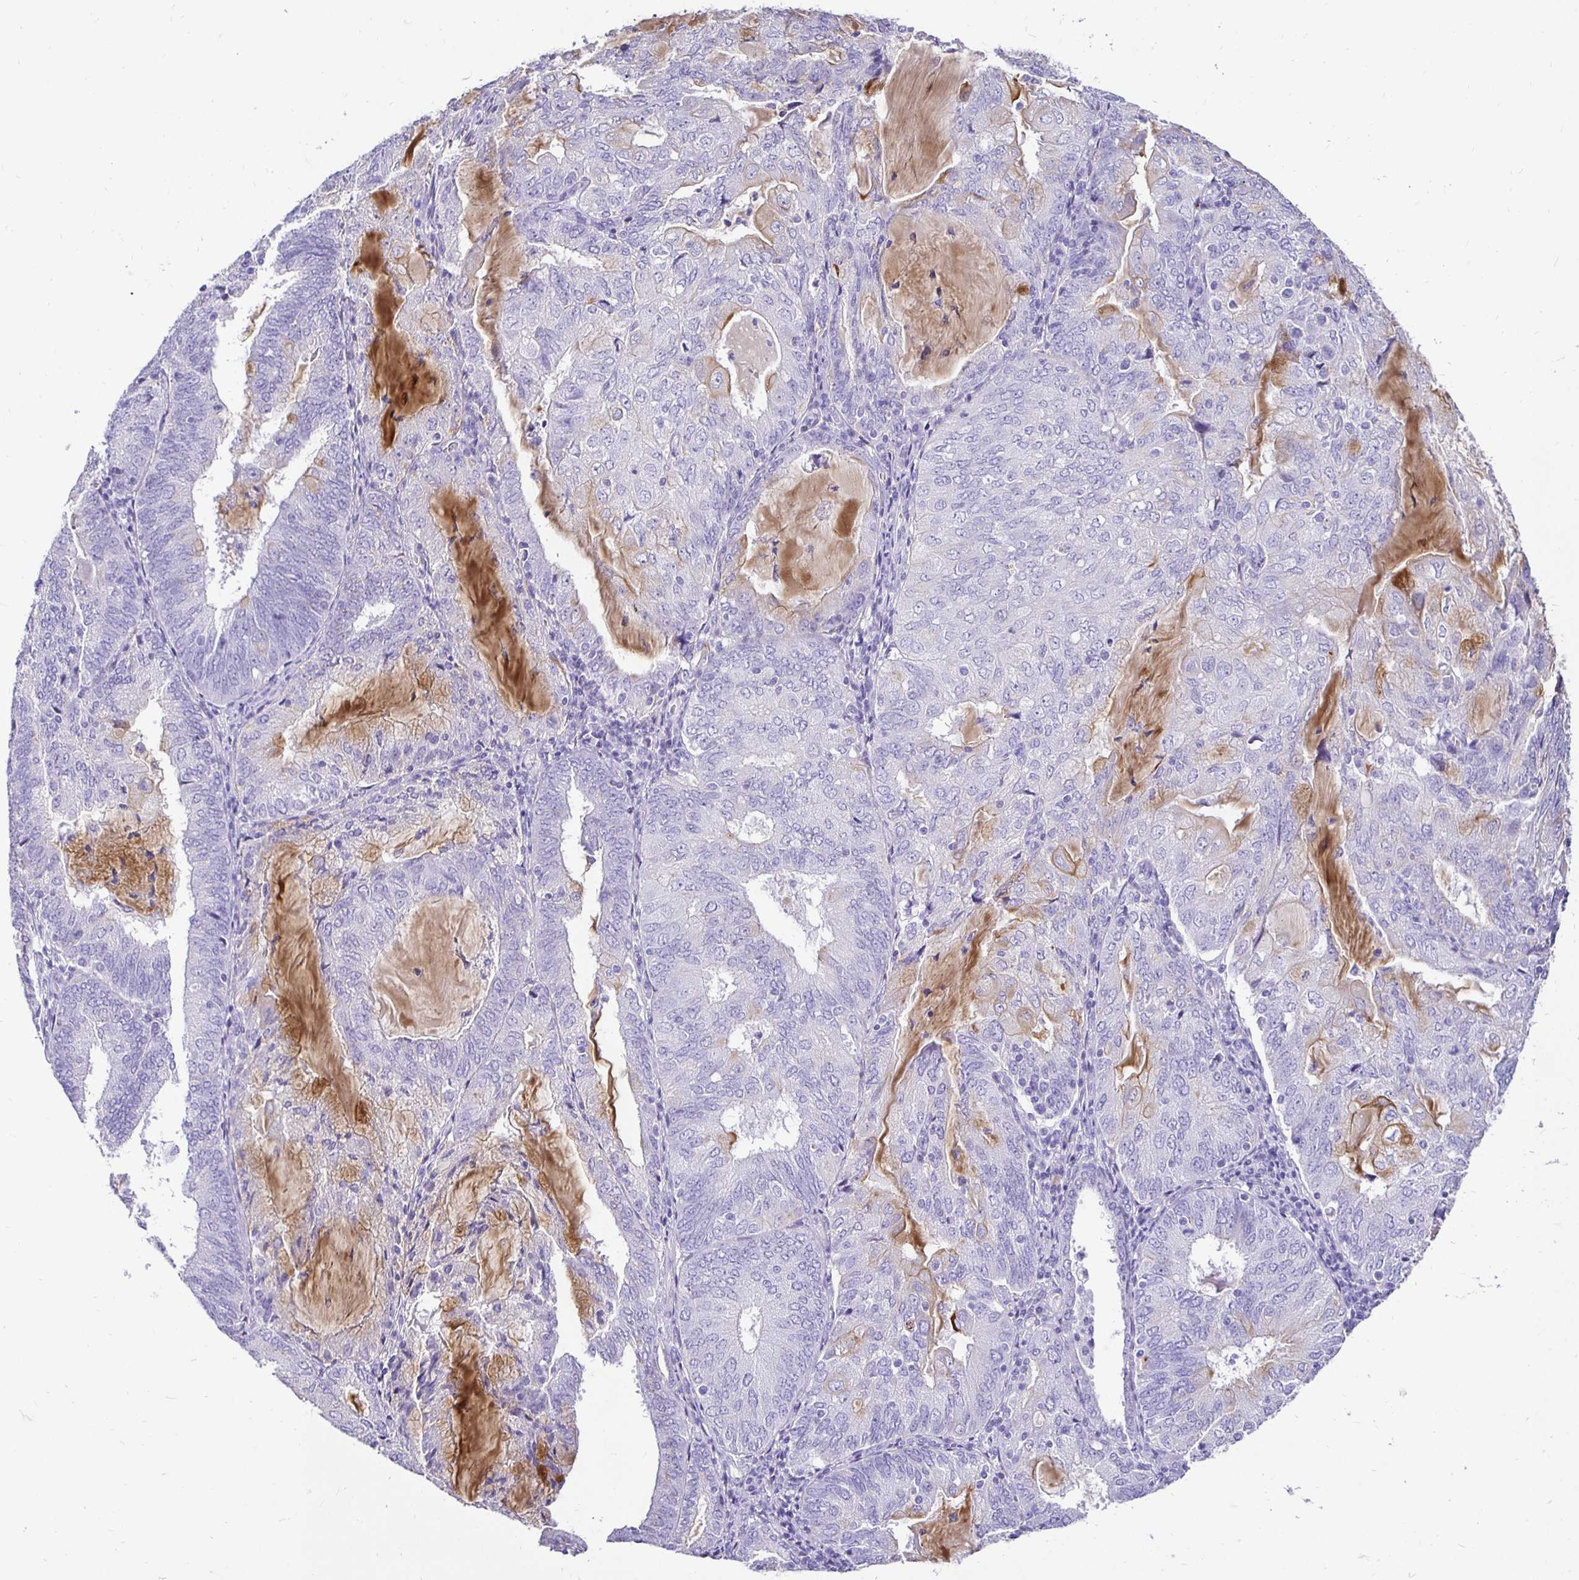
{"staining": {"intensity": "negative", "quantity": "none", "location": "none"}, "tissue": "endometrial cancer", "cell_type": "Tumor cells", "image_type": "cancer", "snomed": [{"axis": "morphology", "description": "Adenocarcinoma, NOS"}, {"axis": "topography", "description": "Endometrium"}], "caption": "Immunohistochemical staining of endometrial cancer exhibits no significant staining in tumor cells.", "gene": "TAF1D", "patient": {"sex": "female", "age": 81}}